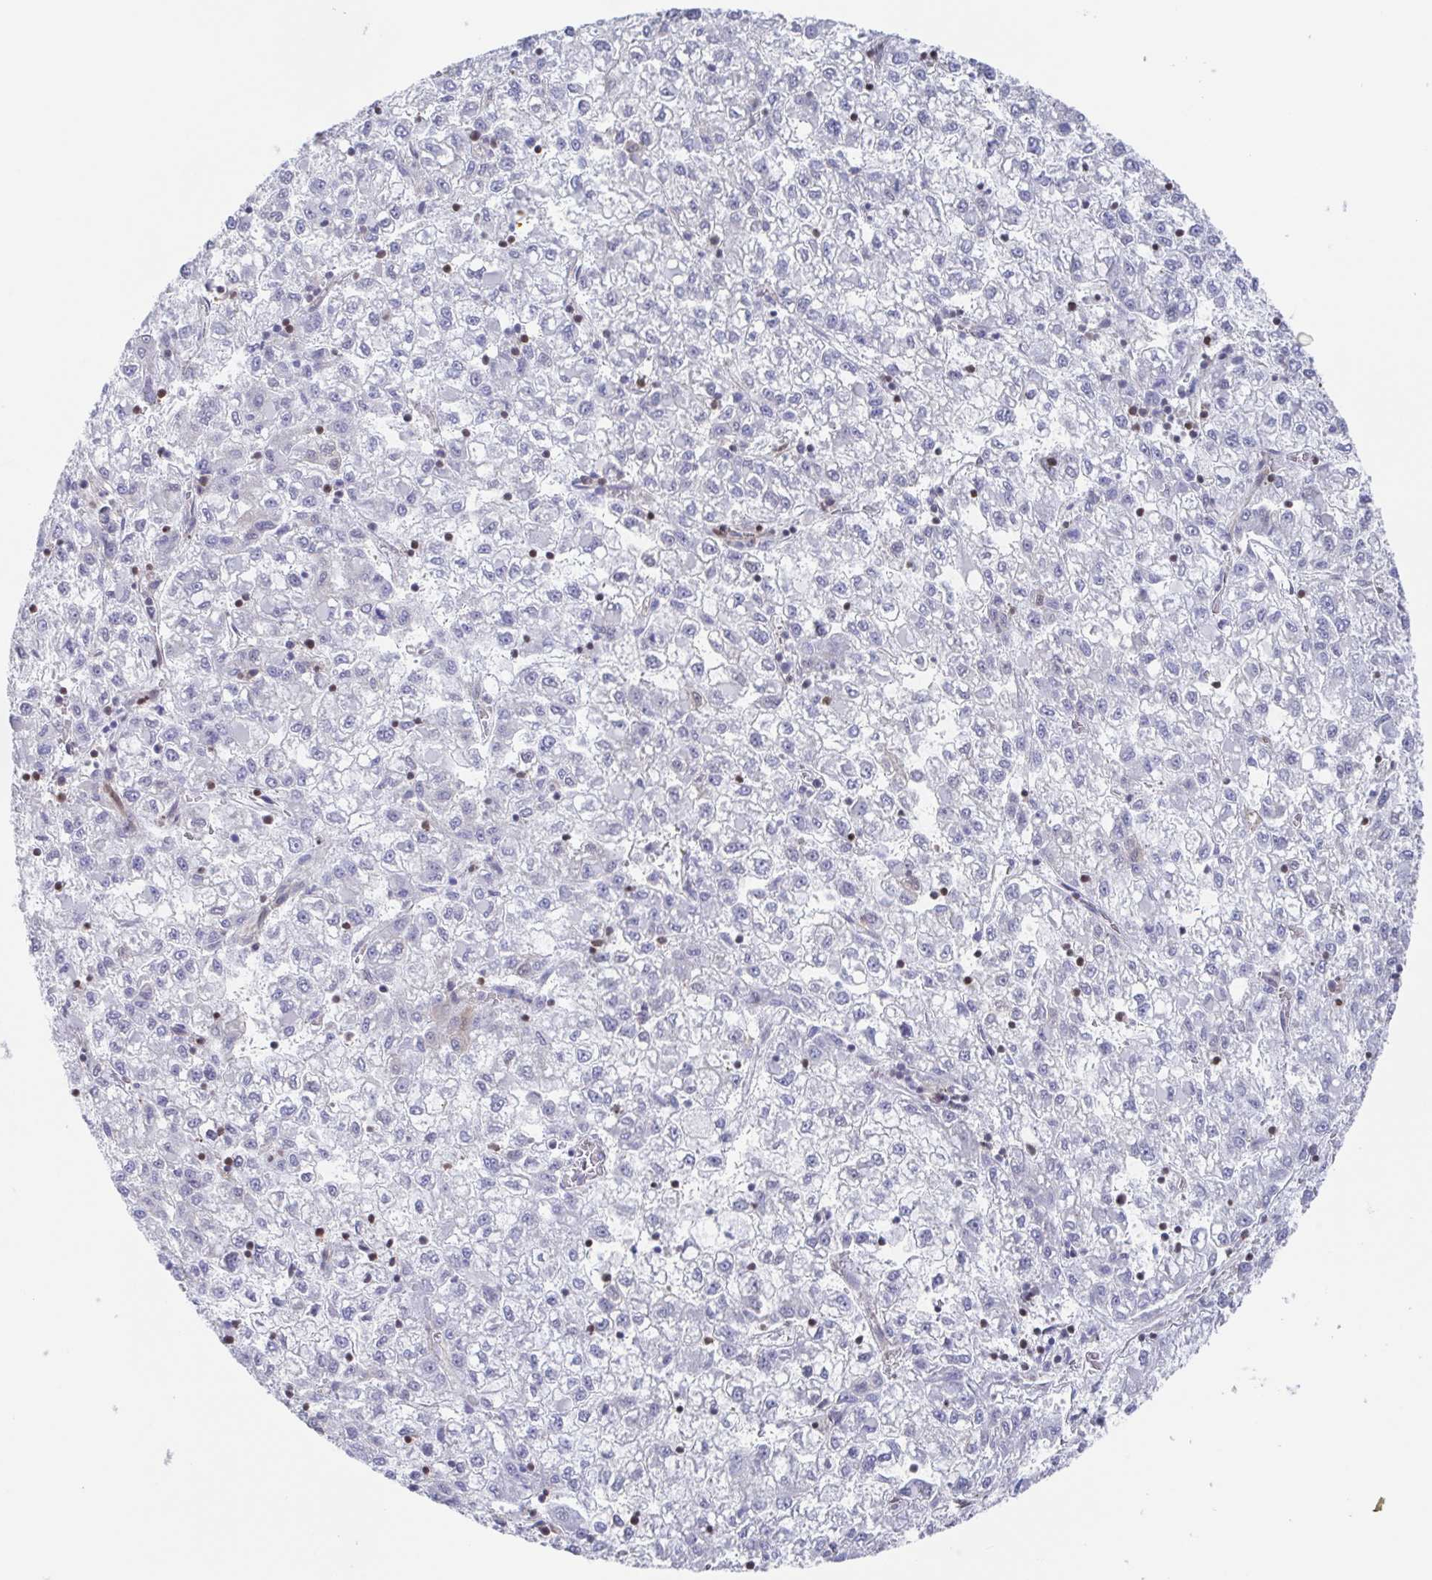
{"staining": {"intensity": "negative", "quantity": "none", "location": "none"}, "tissue": "liver cancer", "cell_type": "Tumor cells", "image_type": "cancer", "snomed": [{"axis": "morphology", "description": "Carcinoma, Hepatocellular, NOS"}, {"axis": "topography", "description": "Liver"}], "caption": "A photomicrograph of hepatocellular carcinoma (liver) stained for a protein shows no brown staining in tumor cells.", "gene": "AGFG2", "patient": {"sex": "male", "age": 40}}